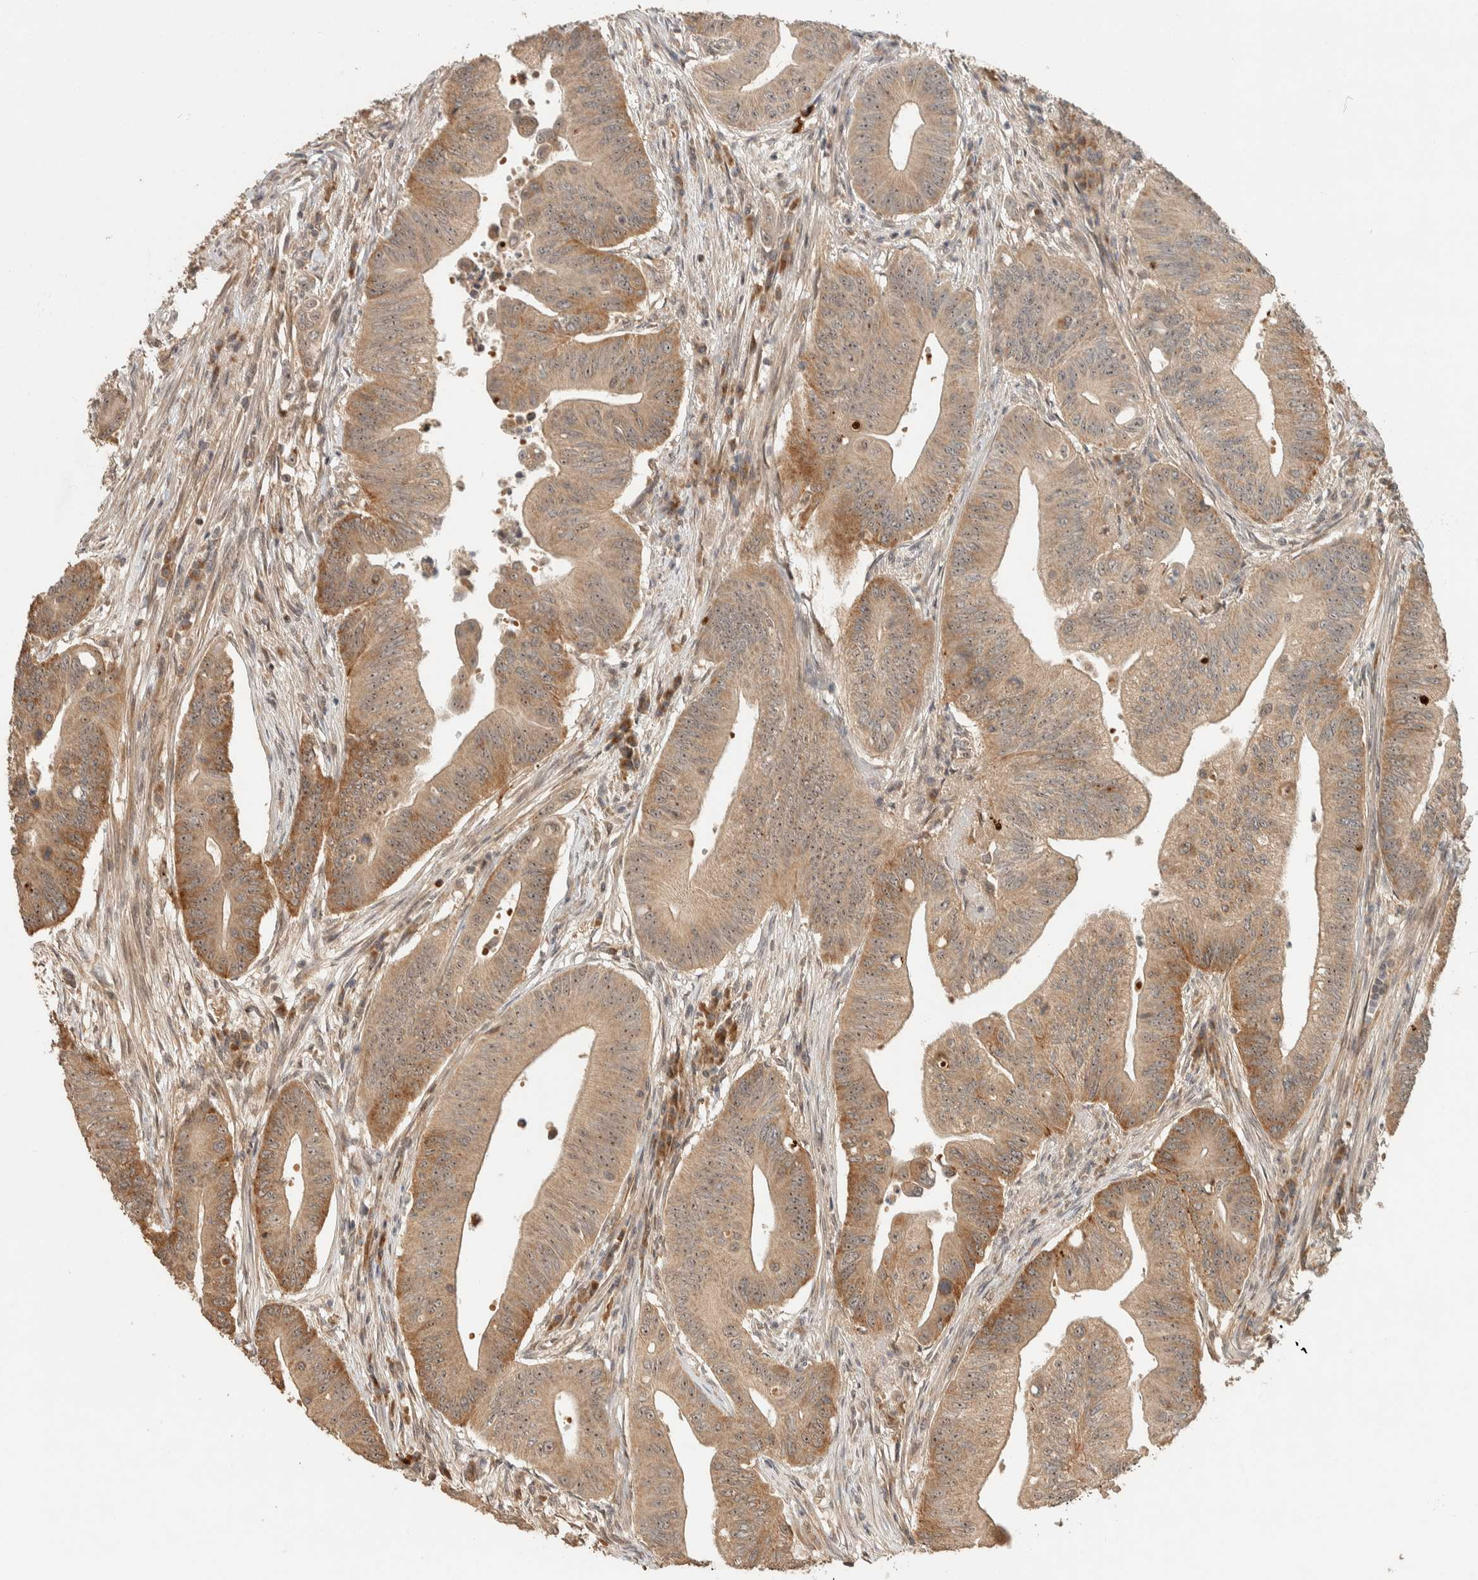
{"staining": {"intensity": "moderate", "quantity": ">75%", "location": "cytoplasmic/membranous"}, "tissue": "colorectal cancer", "cell_type": "Tumor cells", "image_type": "cancer", "snomed": [{"axis": "morphology", "description": "Adenoma, NOS"}, {"axis": "morphology", "description": "Adenocarcinoma, NOS"}, {"axis": "topography", "description": "Colon"}], "caption": "DAB (3,3'-diaminobenzidine) immunohistochemical staining of adenoma (colorectal) displays moderate cytoplasmic/membranous protein staining in about >75% of tumor cells.", "gene": "ZBTB2", "patient": {"sex": "male", "age": 79}}